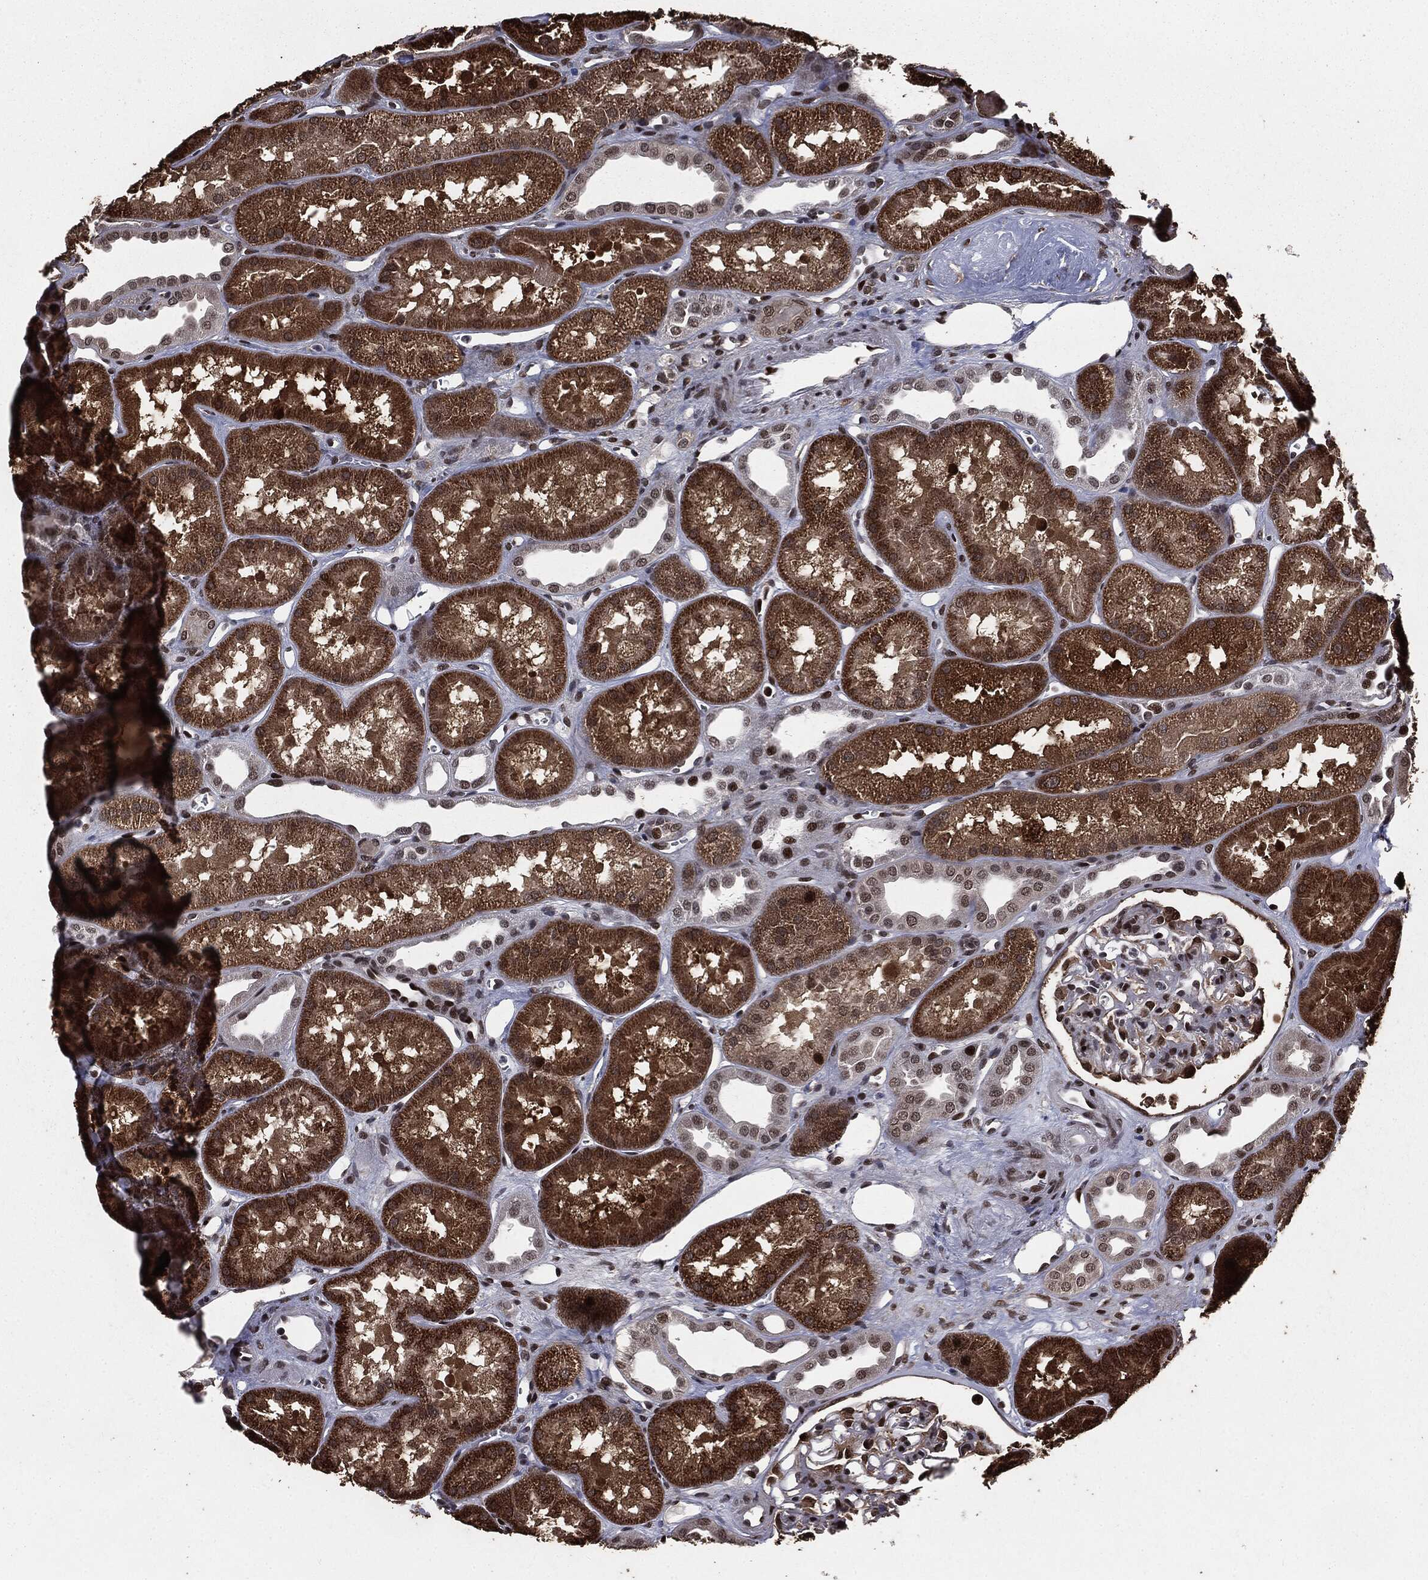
{"staining": {"intensity": "strong", "quantity": "<25%", "location": "nuclear"}, "tissue": "kidney", "cell_type": "Cells in glomeruli", "image_type": "normal", "snomed": [{"axis": "morphology", "description": "Normal tissue, NOS"}, {"axis": "topography", "description": "Kidney"}], "caption": "The histopathology image displays staining of normal kidney, revealing strong nuclear protein staining (brown color) within cells in glomeruli. (DAB IHC, brown staining for protein, blue staining for nuclei).", "gene": "DVL2", "patient": {"sex": "male", "age": 61}}